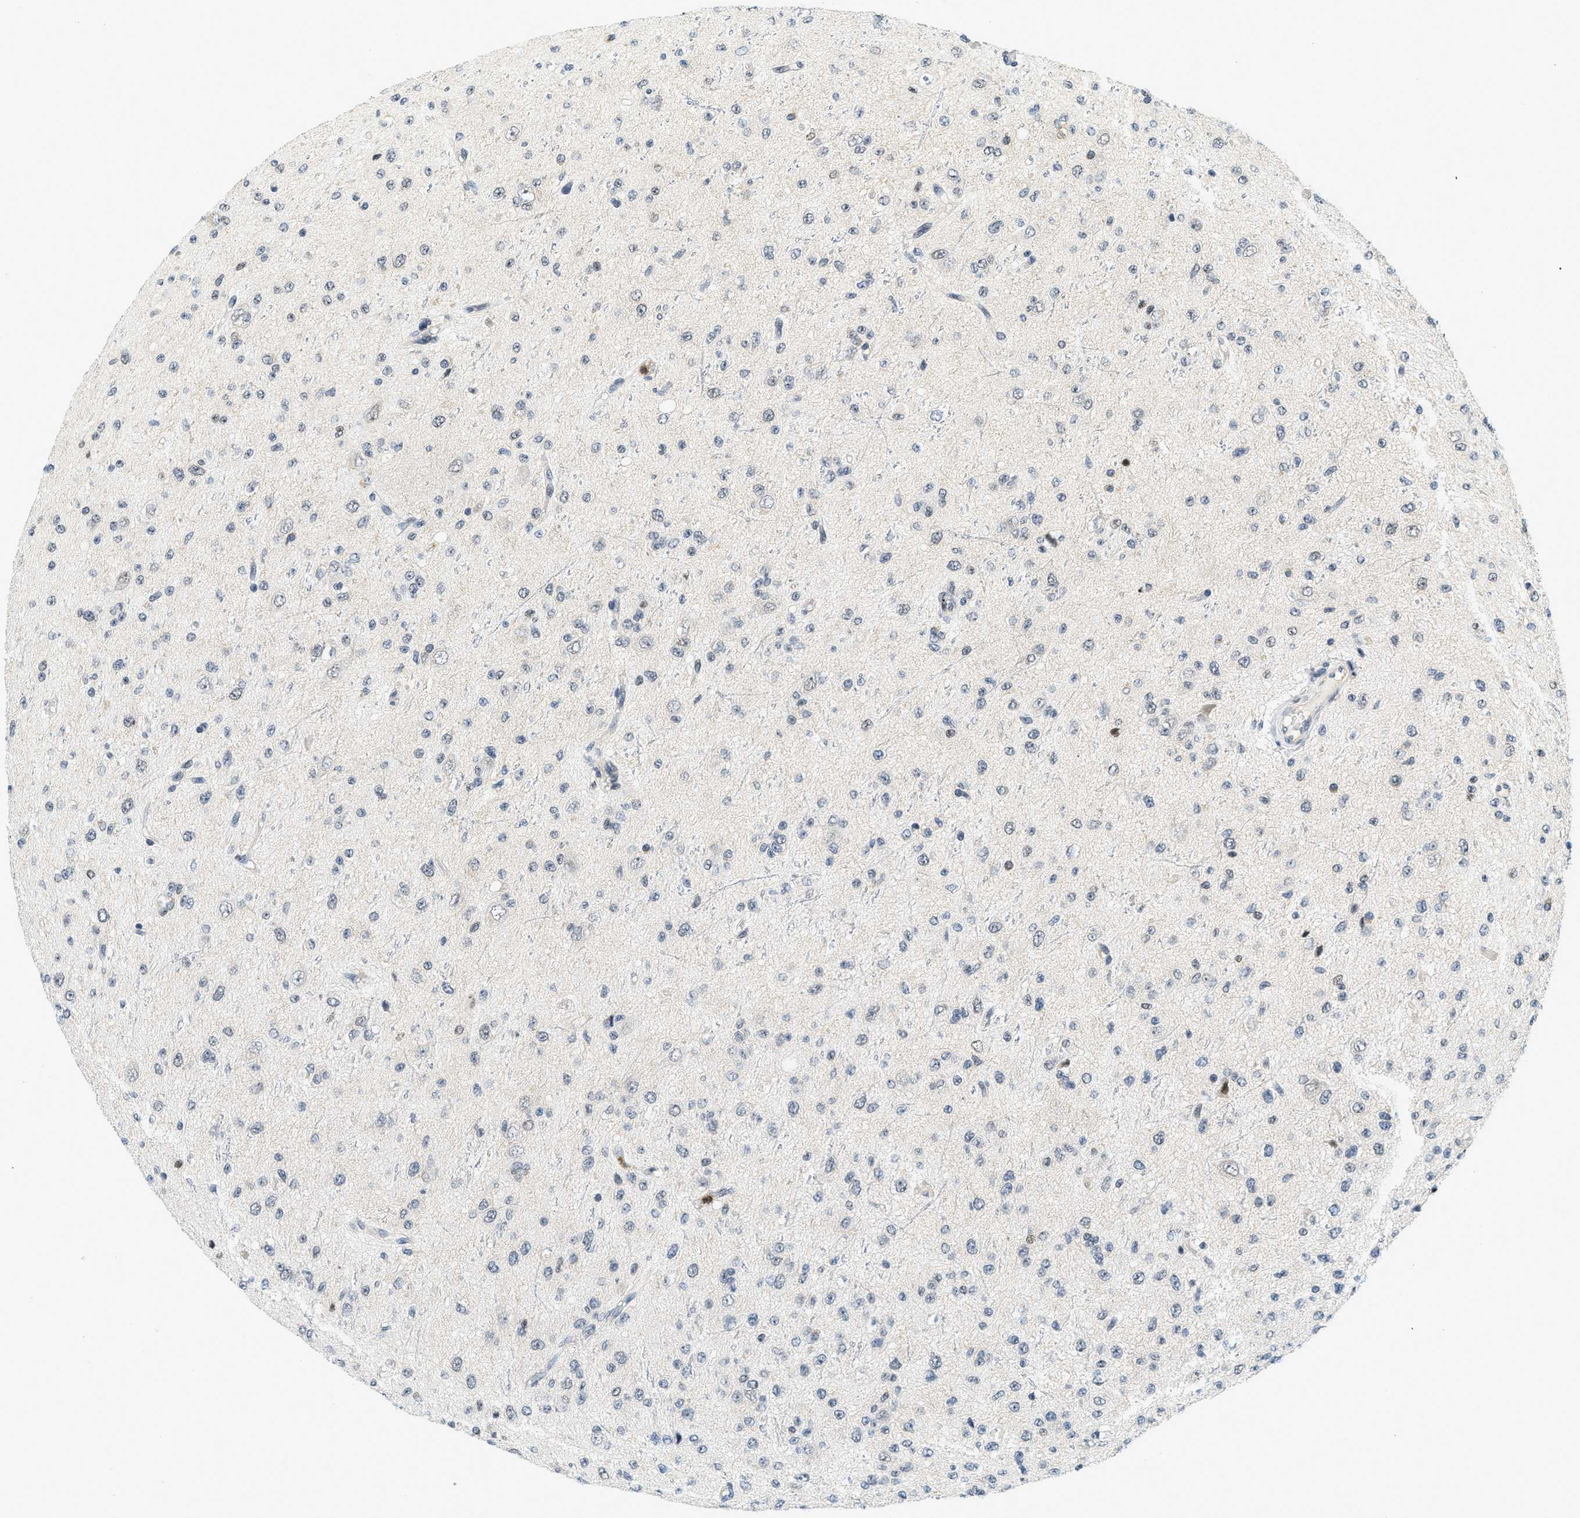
{"staining": {"intensity": "negative", "quantity": "none", "location": "none"}, "tissue": "glioma", "cell_type": "Tumor cells", "image_type": "cancer", "snomed": [{"axis": "morphology", "description": "Glioma, malignant, High grade"}, {"axis": "topography", "description": "pancreas cauda"}], "caption": "DAB immunohistochemical staining of glioma reveals no significant staining in tumor cells.", "gene": "KMT2A", "patient": {"sex": "male", "age": 60}}